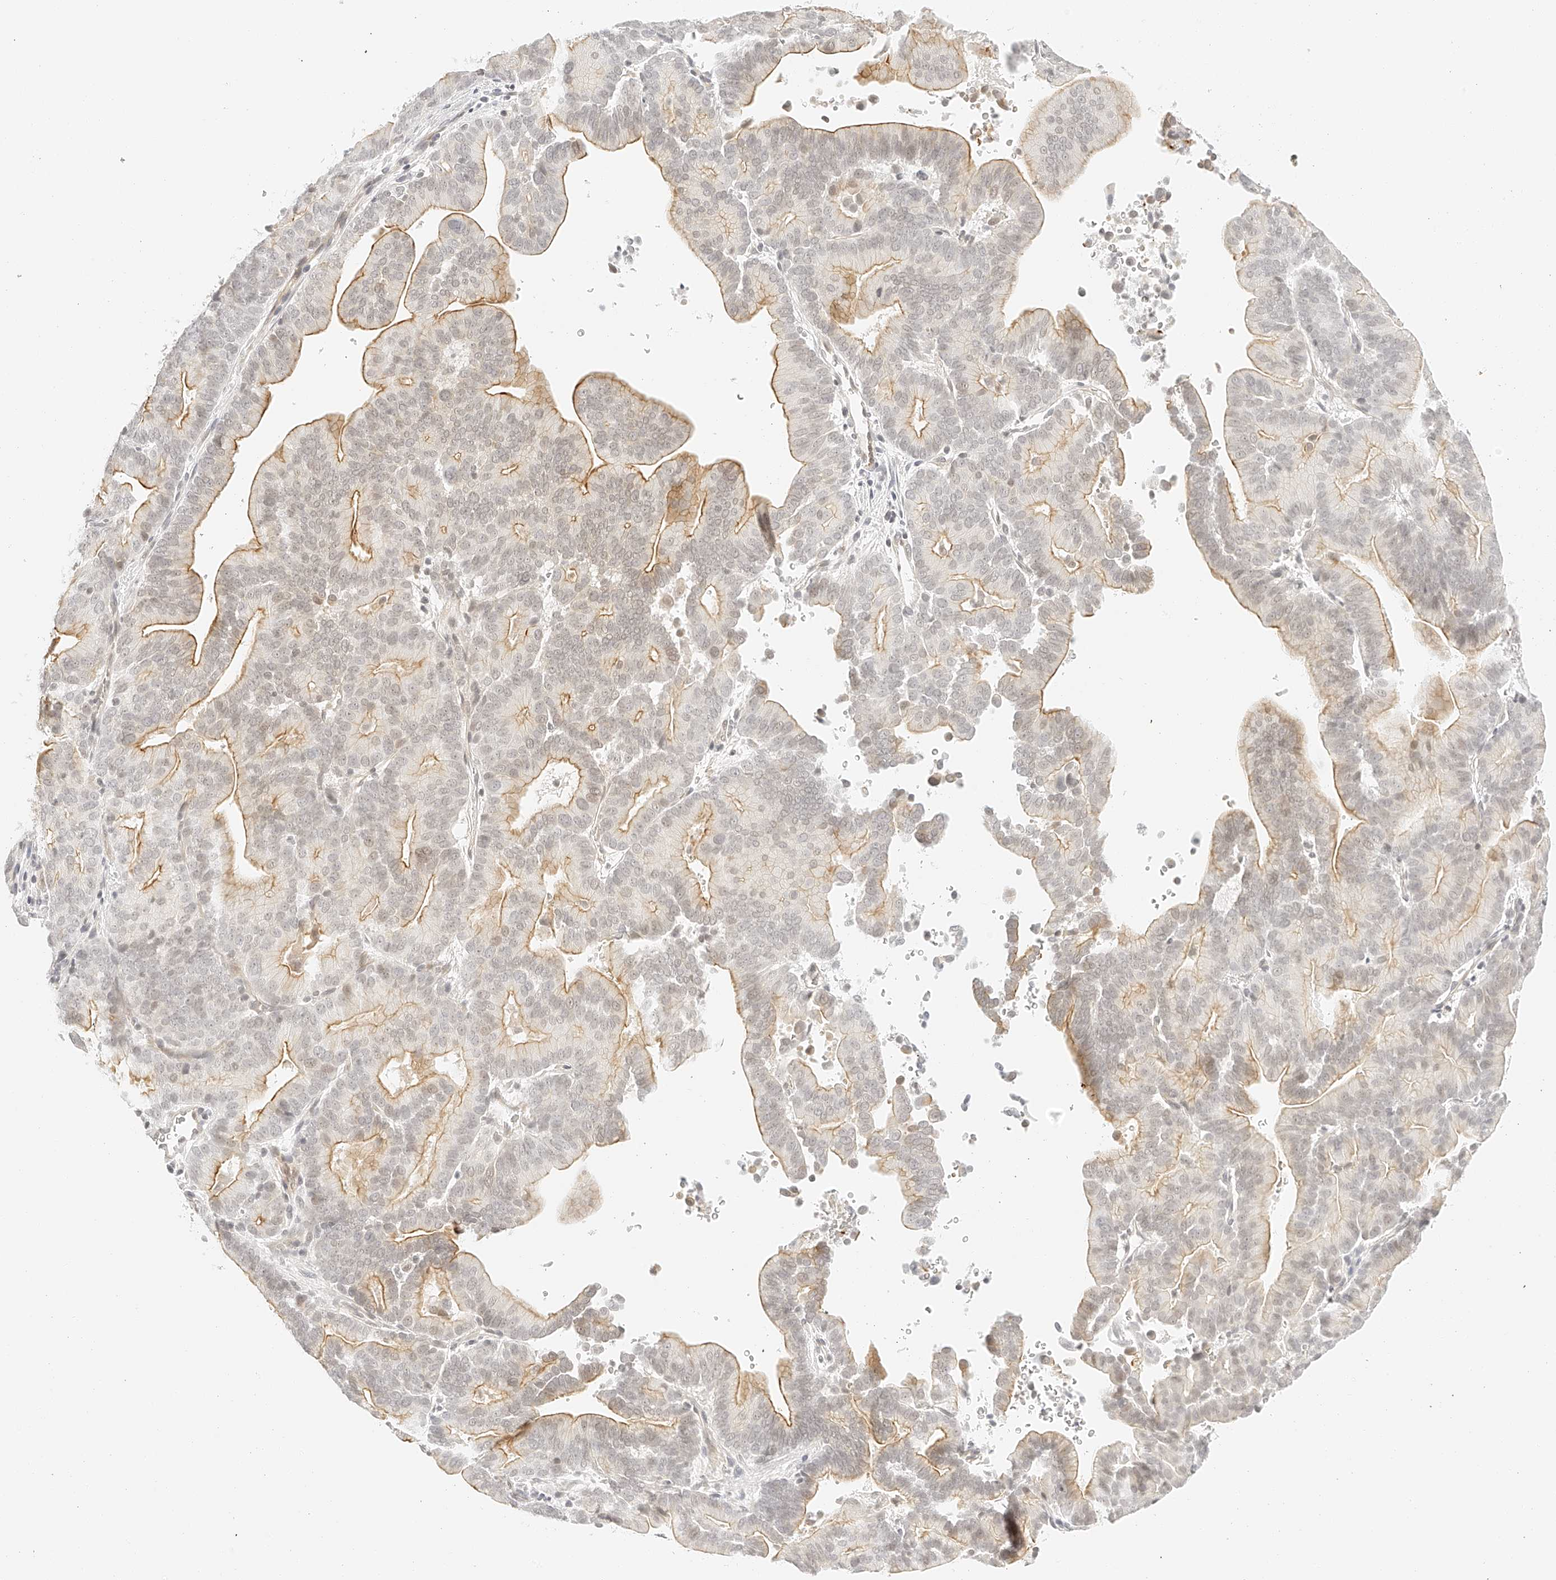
{"staining": {"intensity": "moderate", "quantity": "25%-75%", "location": "cytoplasmic/membranous"}, "tissue": "liver cancer", "cell_type": "Tumor cells", "image_type": "cancer", "snomed": [{"axis": "morphology", "description": "Cholangiocarcinoma"}, {"axis": "topography", "description": "Liver"}], "caption": "DAB (3,3'-diaminobenzidine) immunohistochemical staining of human liver cancer reveals moderate cytoplasmic/membranous protein positivity in about 25%-75% of tumor cells.", "gene": "ZFP69", "patient": {"sex": "female", "age": 75}}